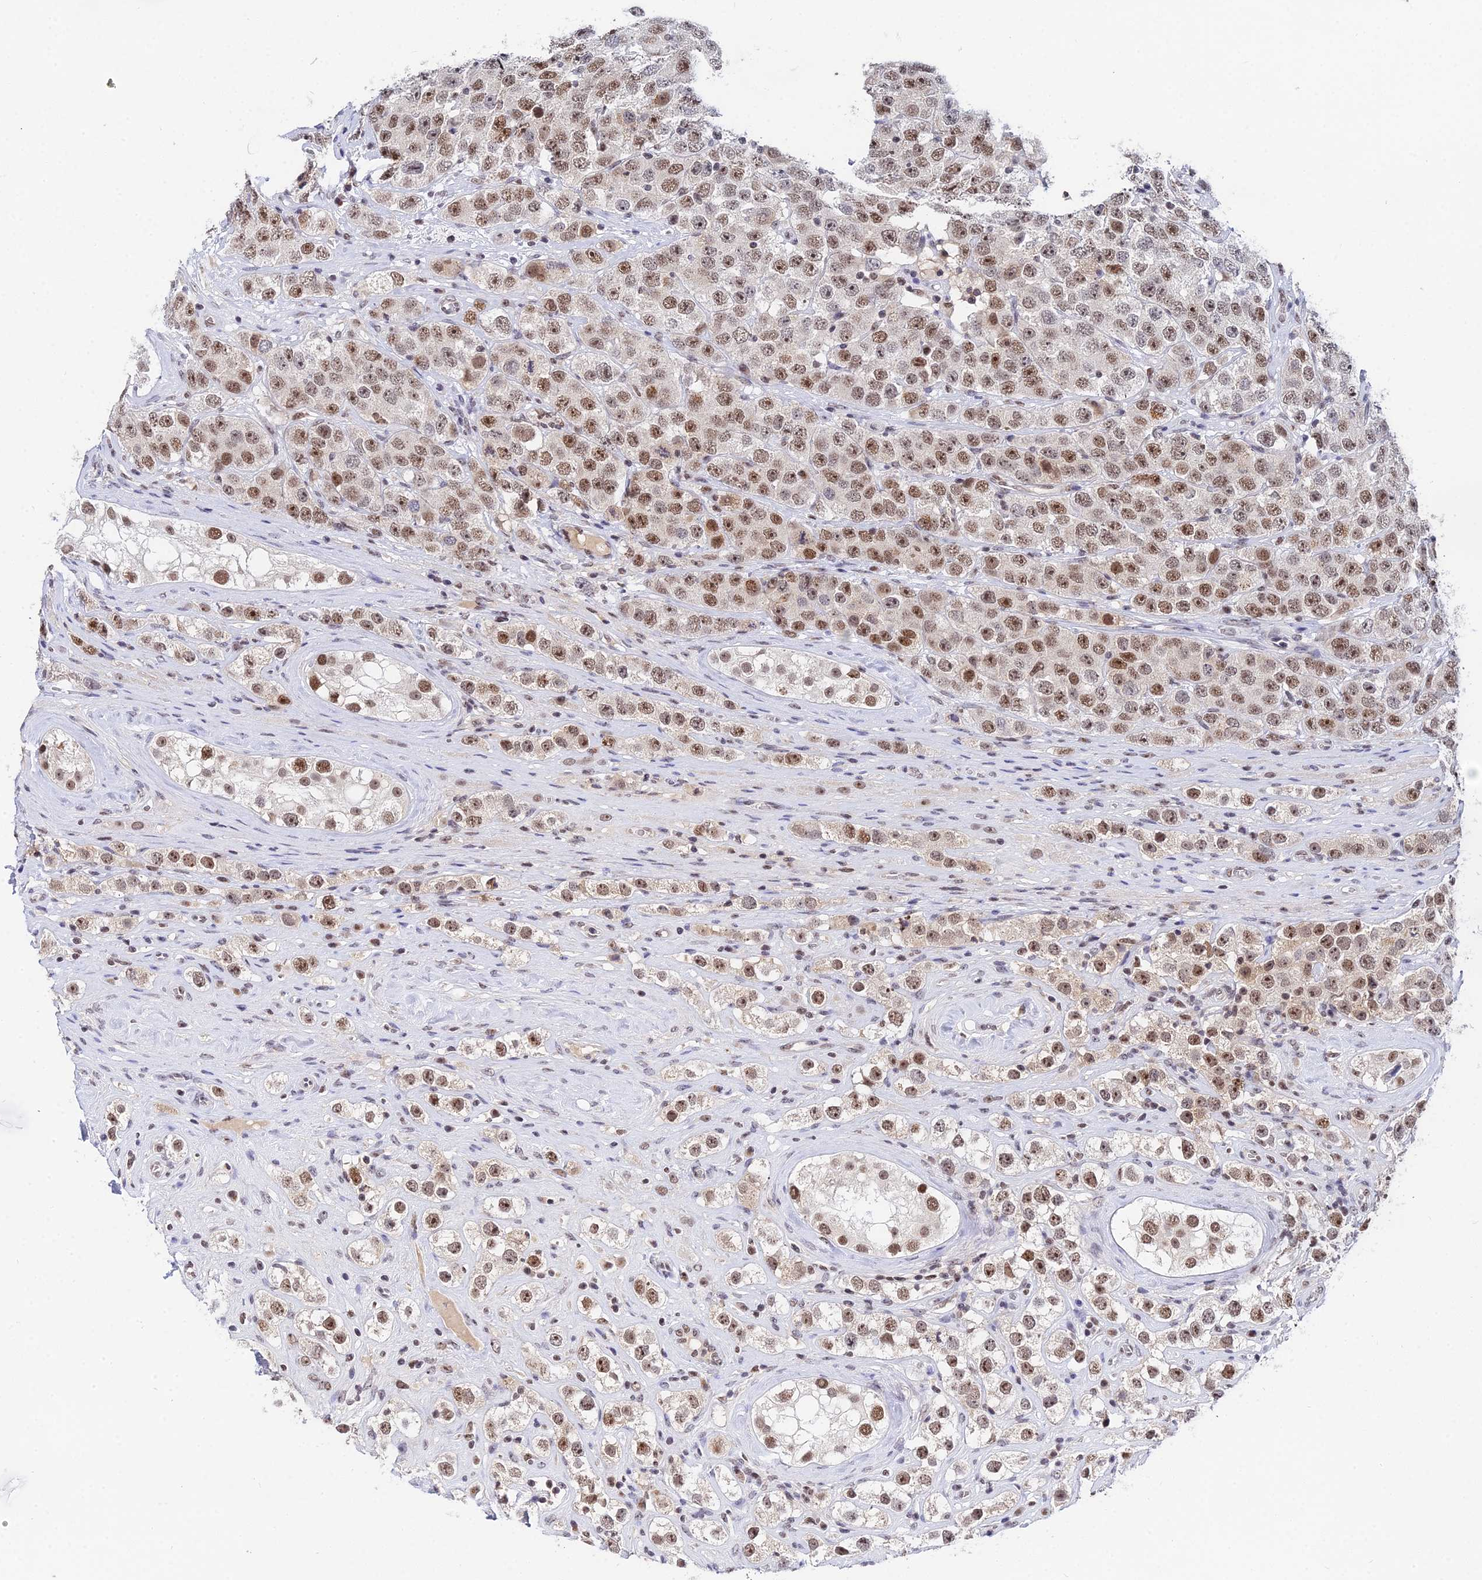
{"staining": {"intensity": "moderate", "quantity": ">75%", "location": "nuclear"}, "tissue": "testis cancer", "cell_type": "Tumor cells", "image_type": "cancer", "snomed": [{"axis": "morphology", "description": "Seminoma, NOS"}, {"axis": "topography", "description": "Testis"}], "caption": "This image exhibits immunohistochemistry (IHC) staining of testis cancer, with medium moderate nuclear staining in about >75% of tumor cells.", "gene": "EXOSC3", "patient": {"sex": "male", "age": 28}}